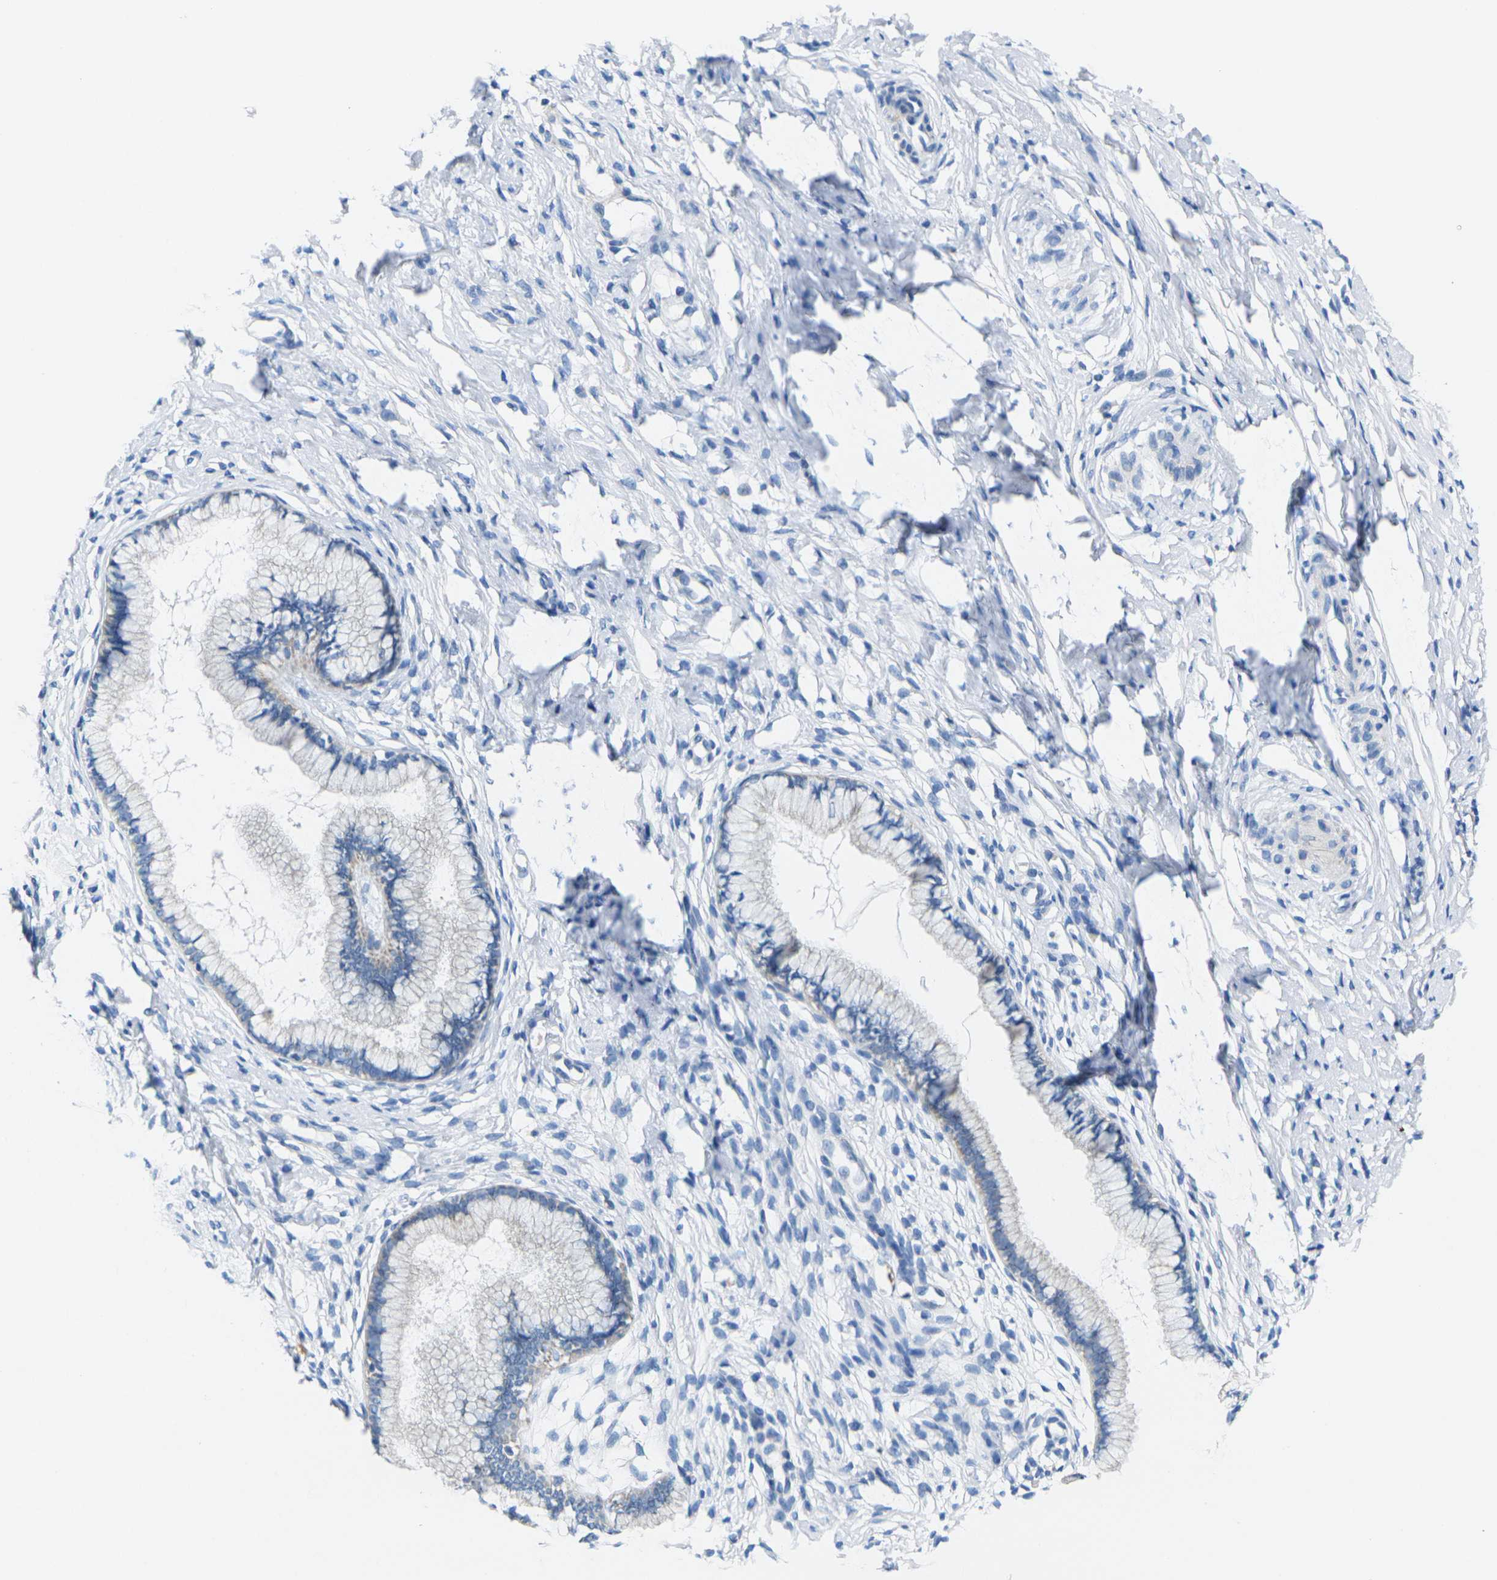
{"staining": {"intensity": "negative", "quantity": "none", "location": "none"}, "tissue": "cervix", "cell_type": "Glandular cells", "image_type": "normal", "snomed": [{"axis": "morphology", "description": "Normal tissue, NOS"}, {"axis": "topography", "description": "Cervix"}], "caption": "Histopathology image shows no protein positivity in glandular cells of unremarkable cervix. (IHC, brightfield microscopy, high magnification).", "gene": "TMEM204", "patient": {"sex": "female", "age": 65}}